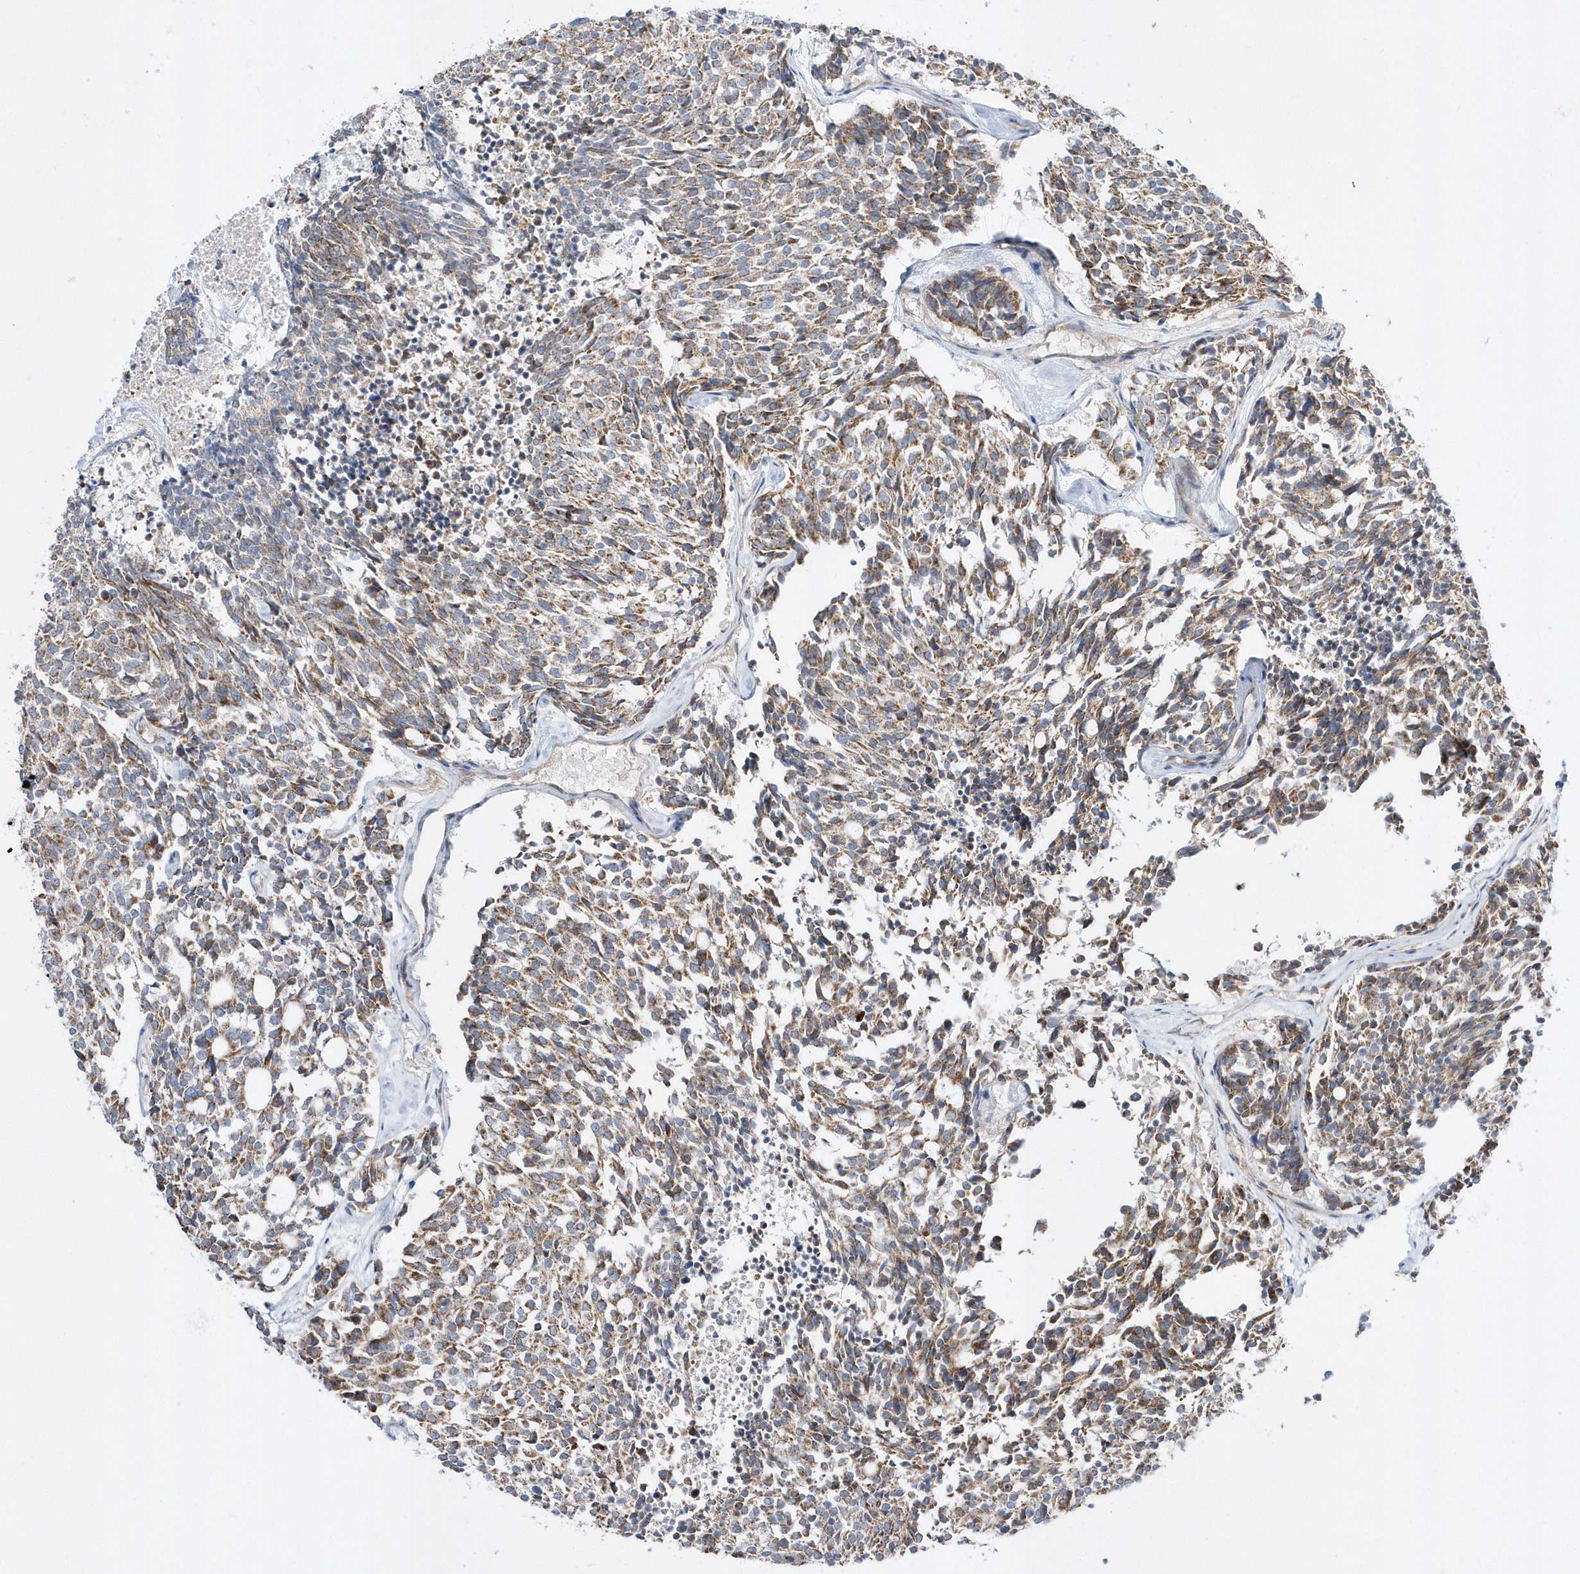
{"staining": {"intensity": "moderate", "quantity": ">75%", "location": "cytoplasmic/membranous"}, "tissue": "carcinoid", "cell_type": "Tumor cells", "image_type": "cancer", "snomed": [{"axis": "morphology", "description": "Carcinoid, malignant, NOS"}, {"axis": "topography", "description": "Pancreas"}], "caption": "Tumor cells demonstrate moderate cytoplasmic/membranous staining in approximately >75% of cells in carcinoid (malignant).", "gene": "OPA1", "patient": {"sex": "female", "age": 54}}